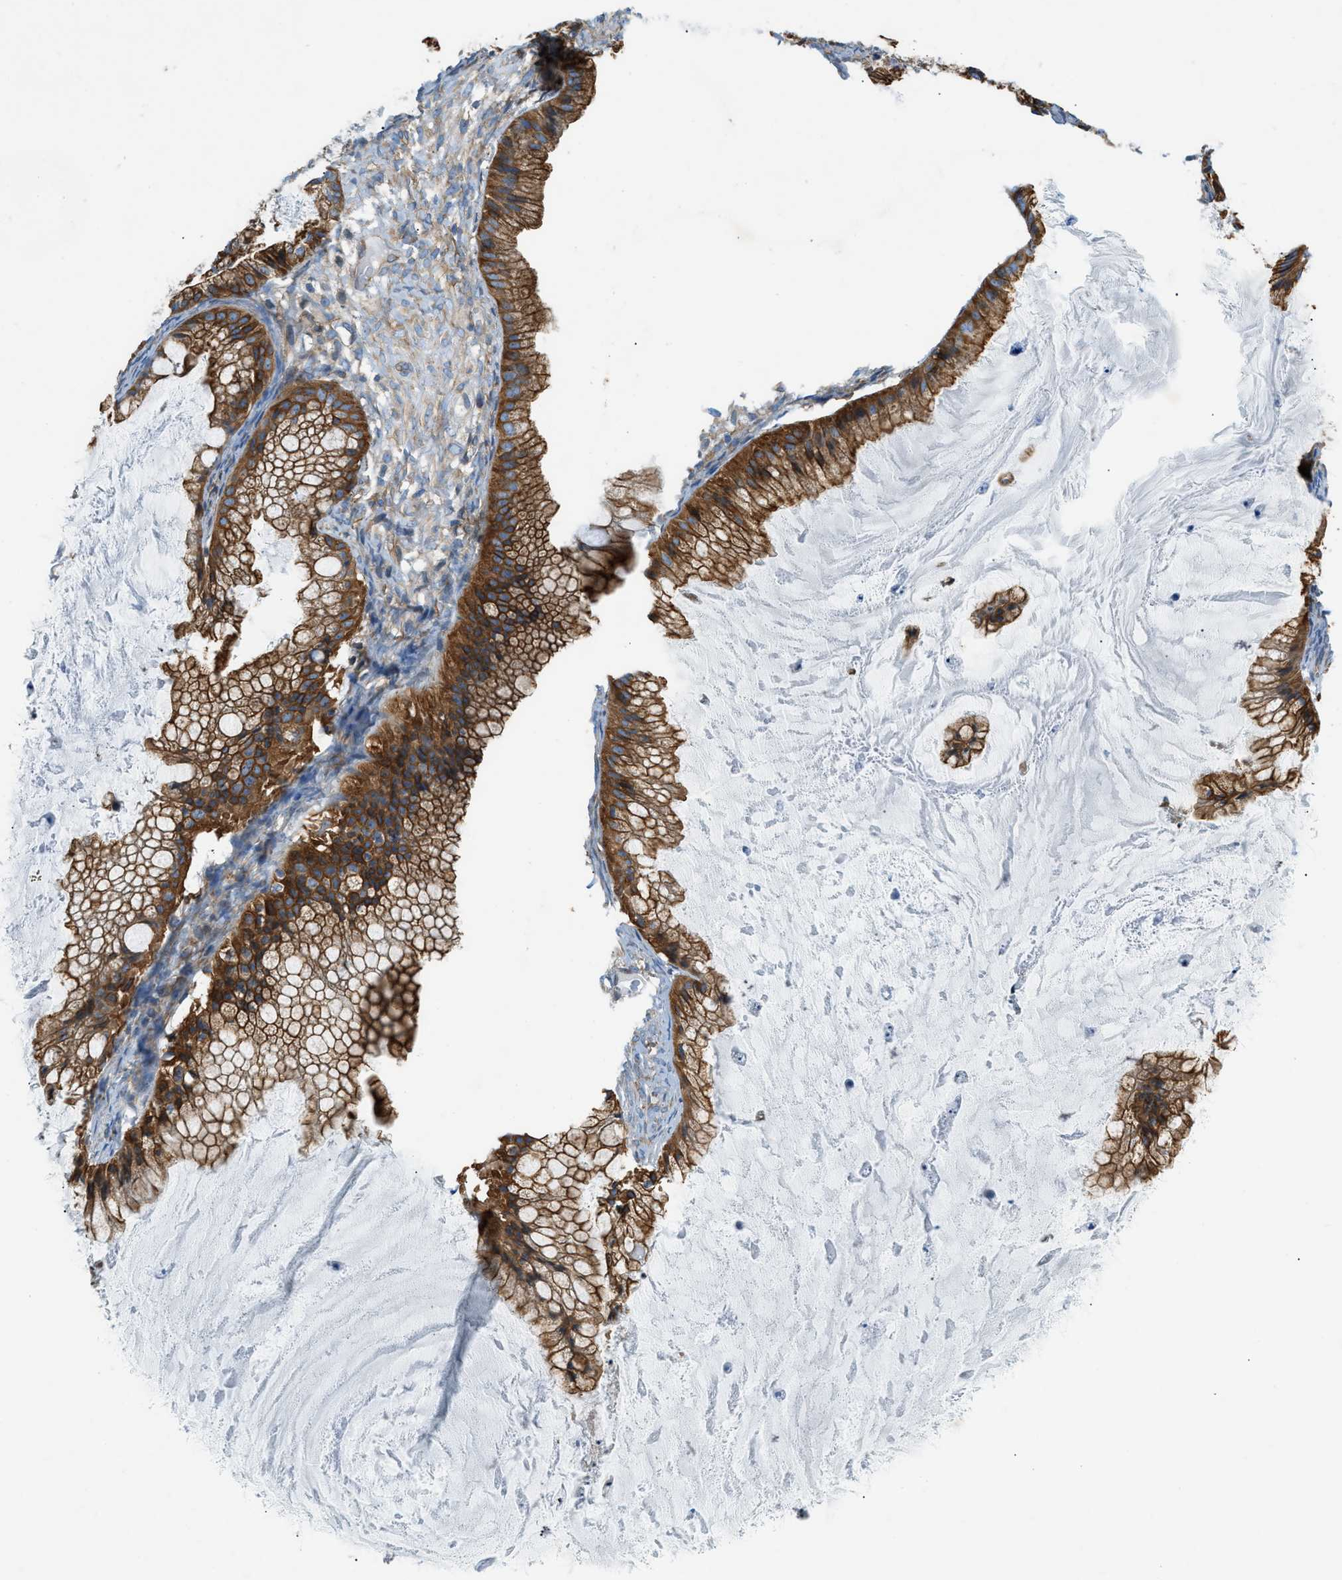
{"staining": {"intensity": "strong", "quantity": ">75%", "location": "cytoplasmic/membranous"}, "tissue": "ovarian cancer", "cell_type": "Tumor cells", "image_type": "cancer", "snomed": [{"axis": "morphology", "description": "Cystadenocarcinoma, mucinous, NOS"}, {"axis": "topography", "description": "Ovary"}], "caption": "Immunohistochemistry (IHC) (DAB) staining of ovarian cancer demonstrates strong cytoplasmic/membranous protein expression in about >75% of tumor cells.", "gene": "DMAC1", "patient": {"sex": "female", "age": 57}}